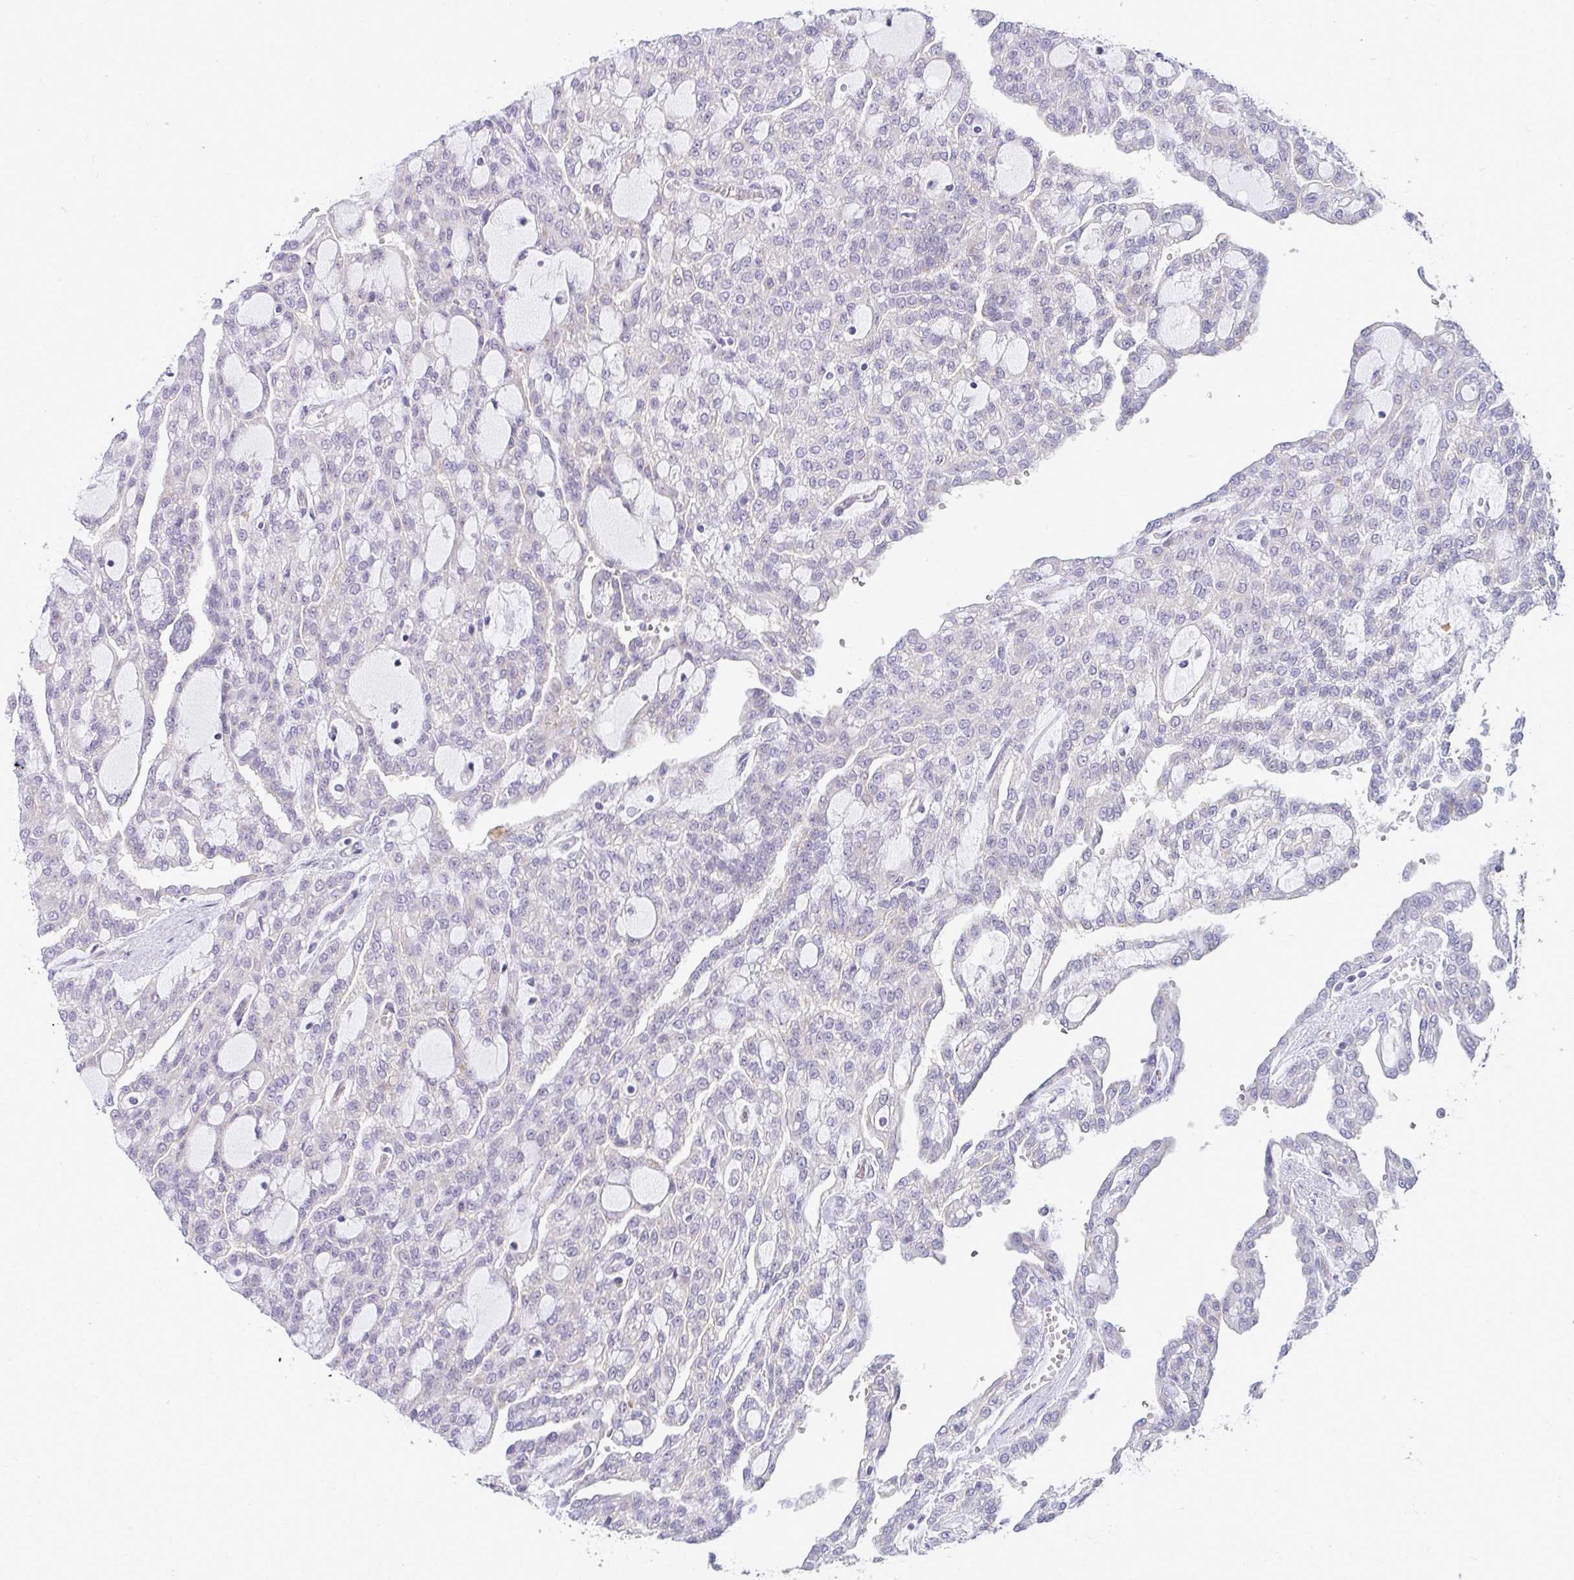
{"staining": {"intensity": "negative", "quantity": "none", "location": "none"}, "tissue": "renal cancer", "cell_type": "Tumor cells", "image_type": "cancer", "snomed": [{"axis": "morphology", "description": "Adenocarcinoma, NOS"}, {"axis": "topography", "description": "Kidney"}], "caption": "This micrograph is of renal cancer (adenocarcinoma) stained with IHC to label a protein in brown with the nuclei are counter-stained blue. There is no positivity in tumor cells.", "gene": "TMEM82", "patient": {"sex": "male", "age": 63}}